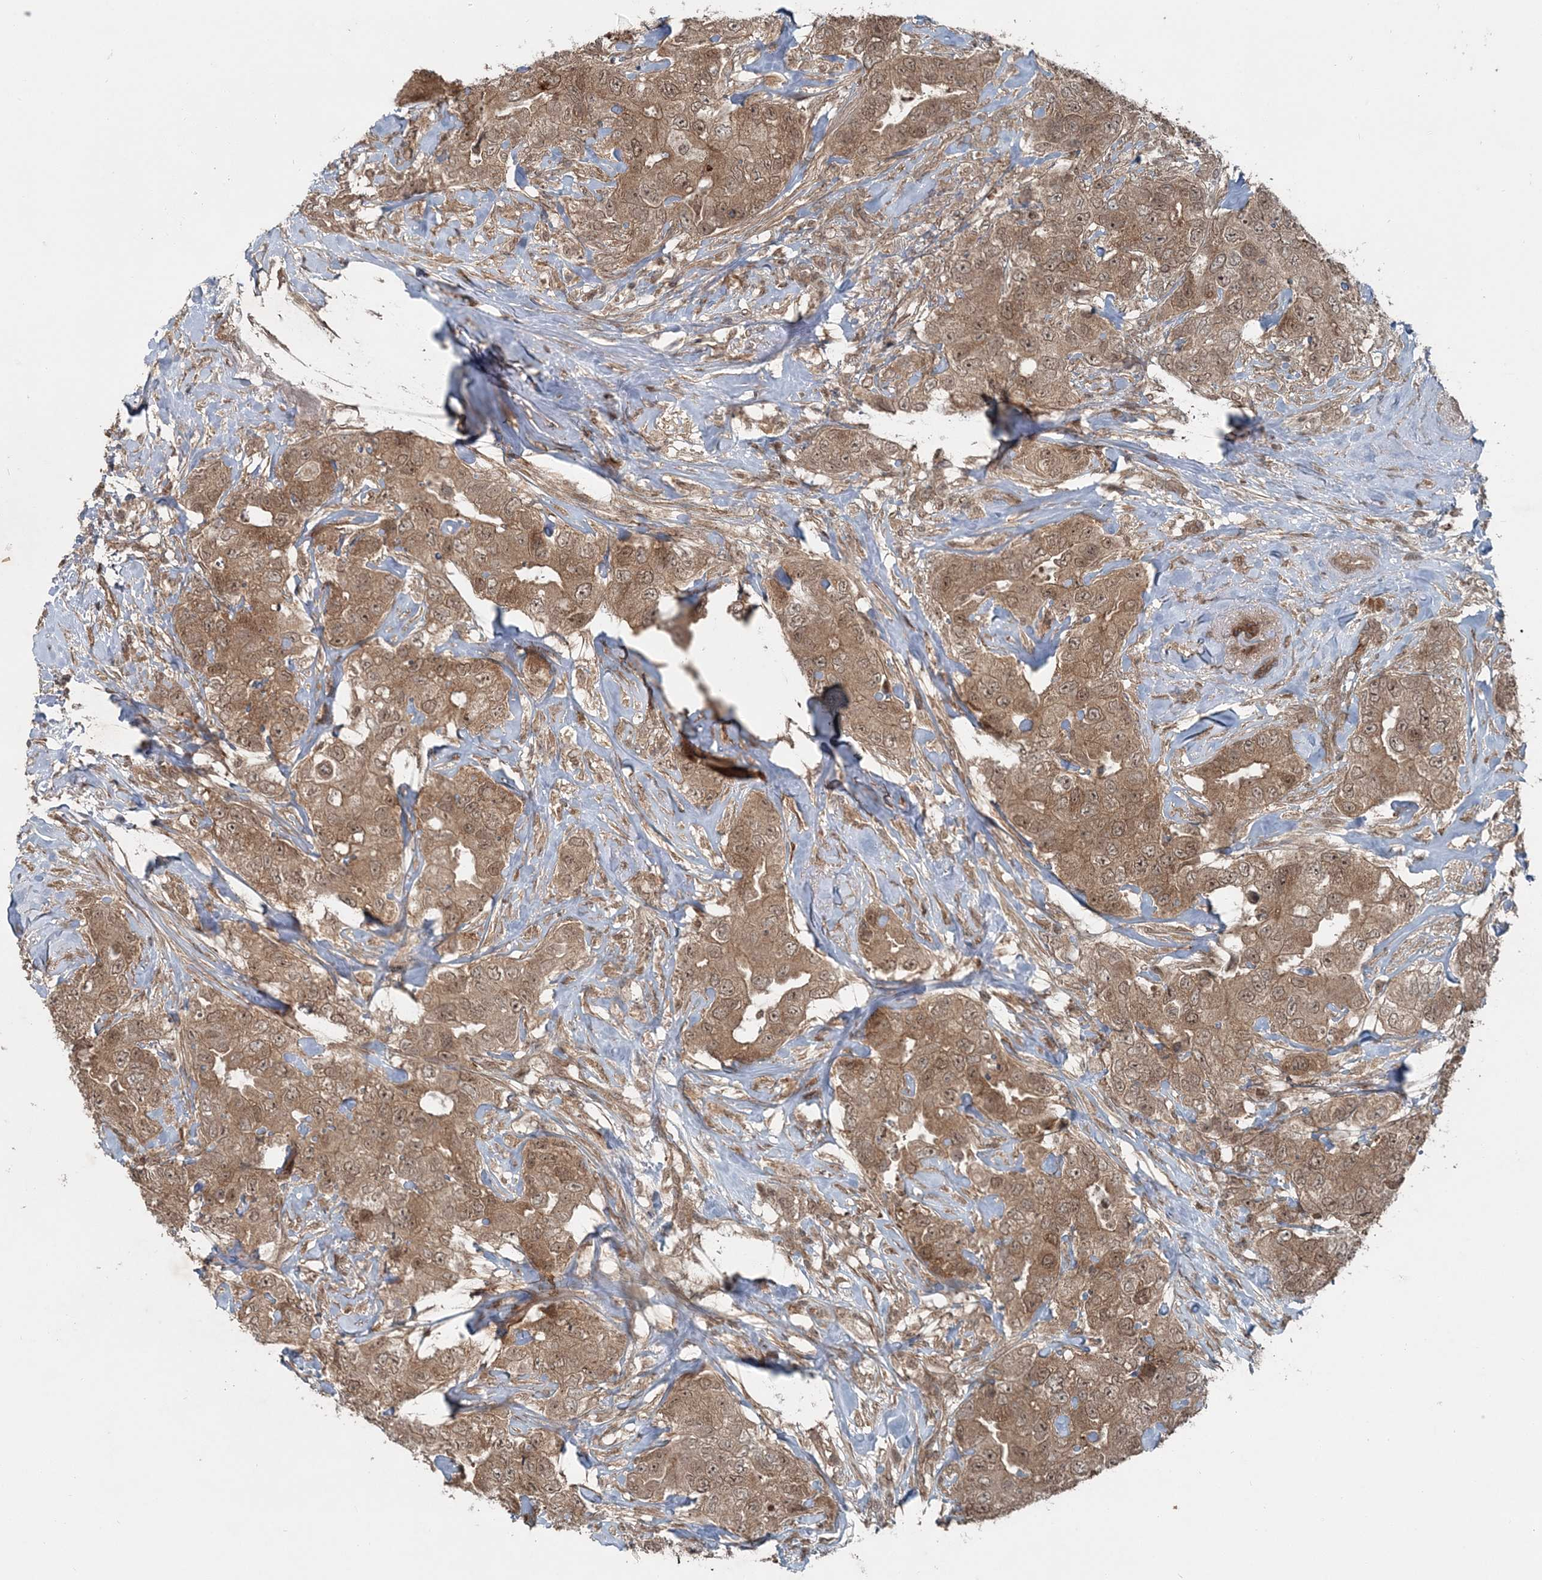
{"staining": {"intensity": "moderate", "quantity": ">75%", "location": "cytoplasmic/membranous,nuclear"}, "tissue": "breast cancer", "cell_type": "Tumor cells", "image_type": "cancer", "snomed": [{"axis": "morphology", "description": "Duct carcinoma"}, {"axis": "topography", "description": "Breast"}], "caption": "DAB (3,3'-diaminobenzidine) immunohistochemical staining of human breast cancer (invasive ductal carcinoma) shows moderate cytoplasmic/membranous and nuclear protein positivity in about >75% of tumor cells. The staining was performed using DAB (3,3'-diaminobenzidine) to visualize the protein expression in brown, while the nuclei were stained in blue with hematoxylin (Magnification: 20x).", "gene": "FBXL17", "patient": {"sex": "female", "age": 62}}